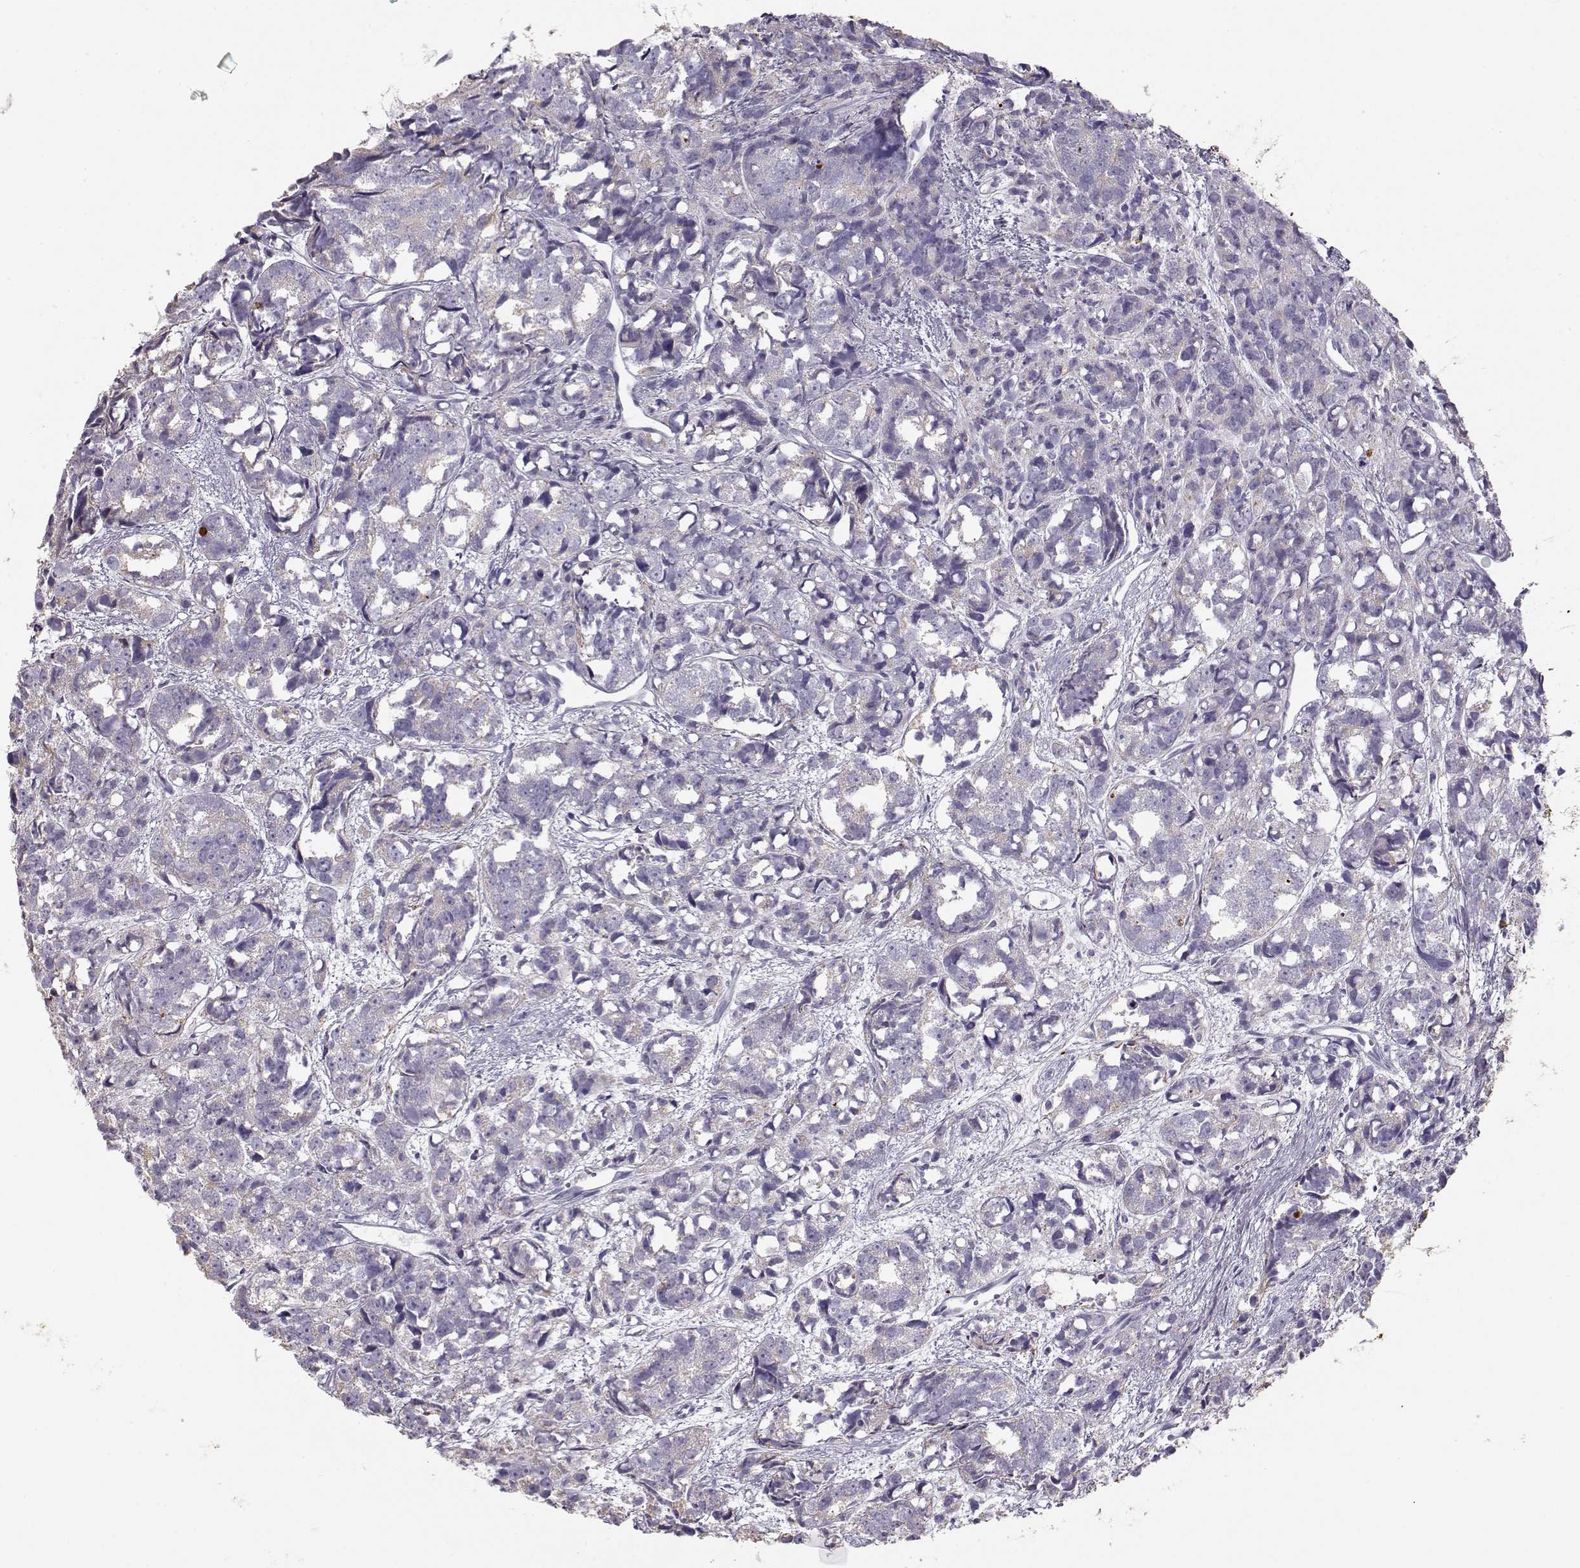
{"staining": {"intensity": "negative", "quantity": "none", "location": "none"}, "tissue": "prostate cancer", "cell_type": "Tumor cells", "image_type": "cancer", "snomed": [{"axis": "morphology", "description": "Adenocarcinoma, High grade"}, {"axis": "topography", "description": "Prostate"}], "caption": "An IHC micrograph of prostate cancer is shown. There is no staining in tumor cells of prostate cancer.", "gene": "S100B", "patient": {"sex": "male", "age": 77}}